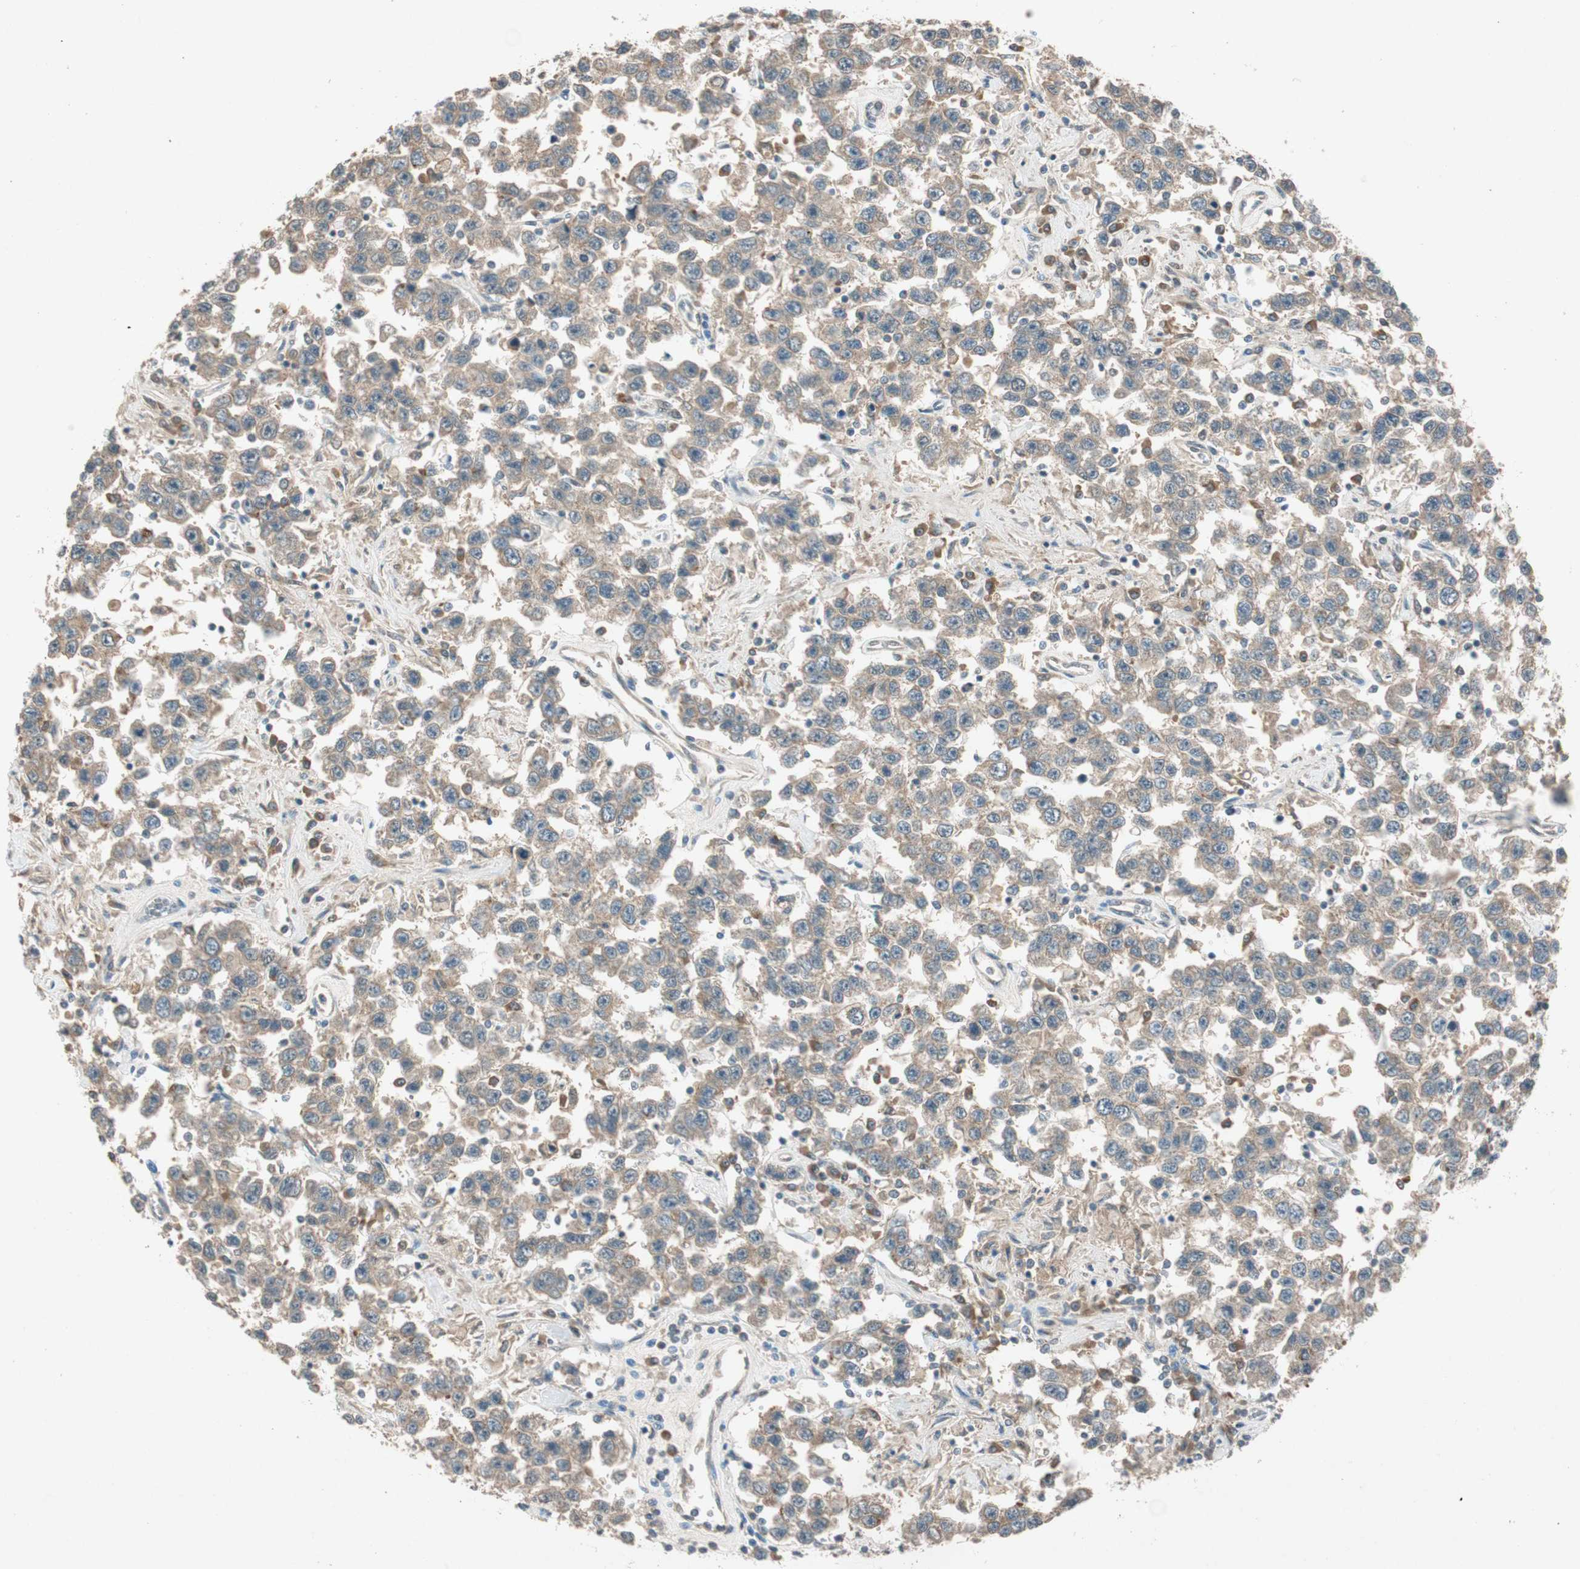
{"staining": {"intensity": "moderate", "quantity": ">75%", "location": "cytoplasmic/membranous"}, "tissue": "testis cancer", "cell_type": "Tumor cells", "image_type": "cancer", "snomed": [{"axis": "morphology", "description": "Seminoma, NOS"}, {"axis": "topography", "description": "Testis"}], "caption": "Testis cancer (seminoma) stained with a brown dye demonstrates moderate cytoplasmic/membranous positive positivity in about >75% of tumor cells.", "gene": "NCLN", "patient": {"sex": "male", "age": 41}}